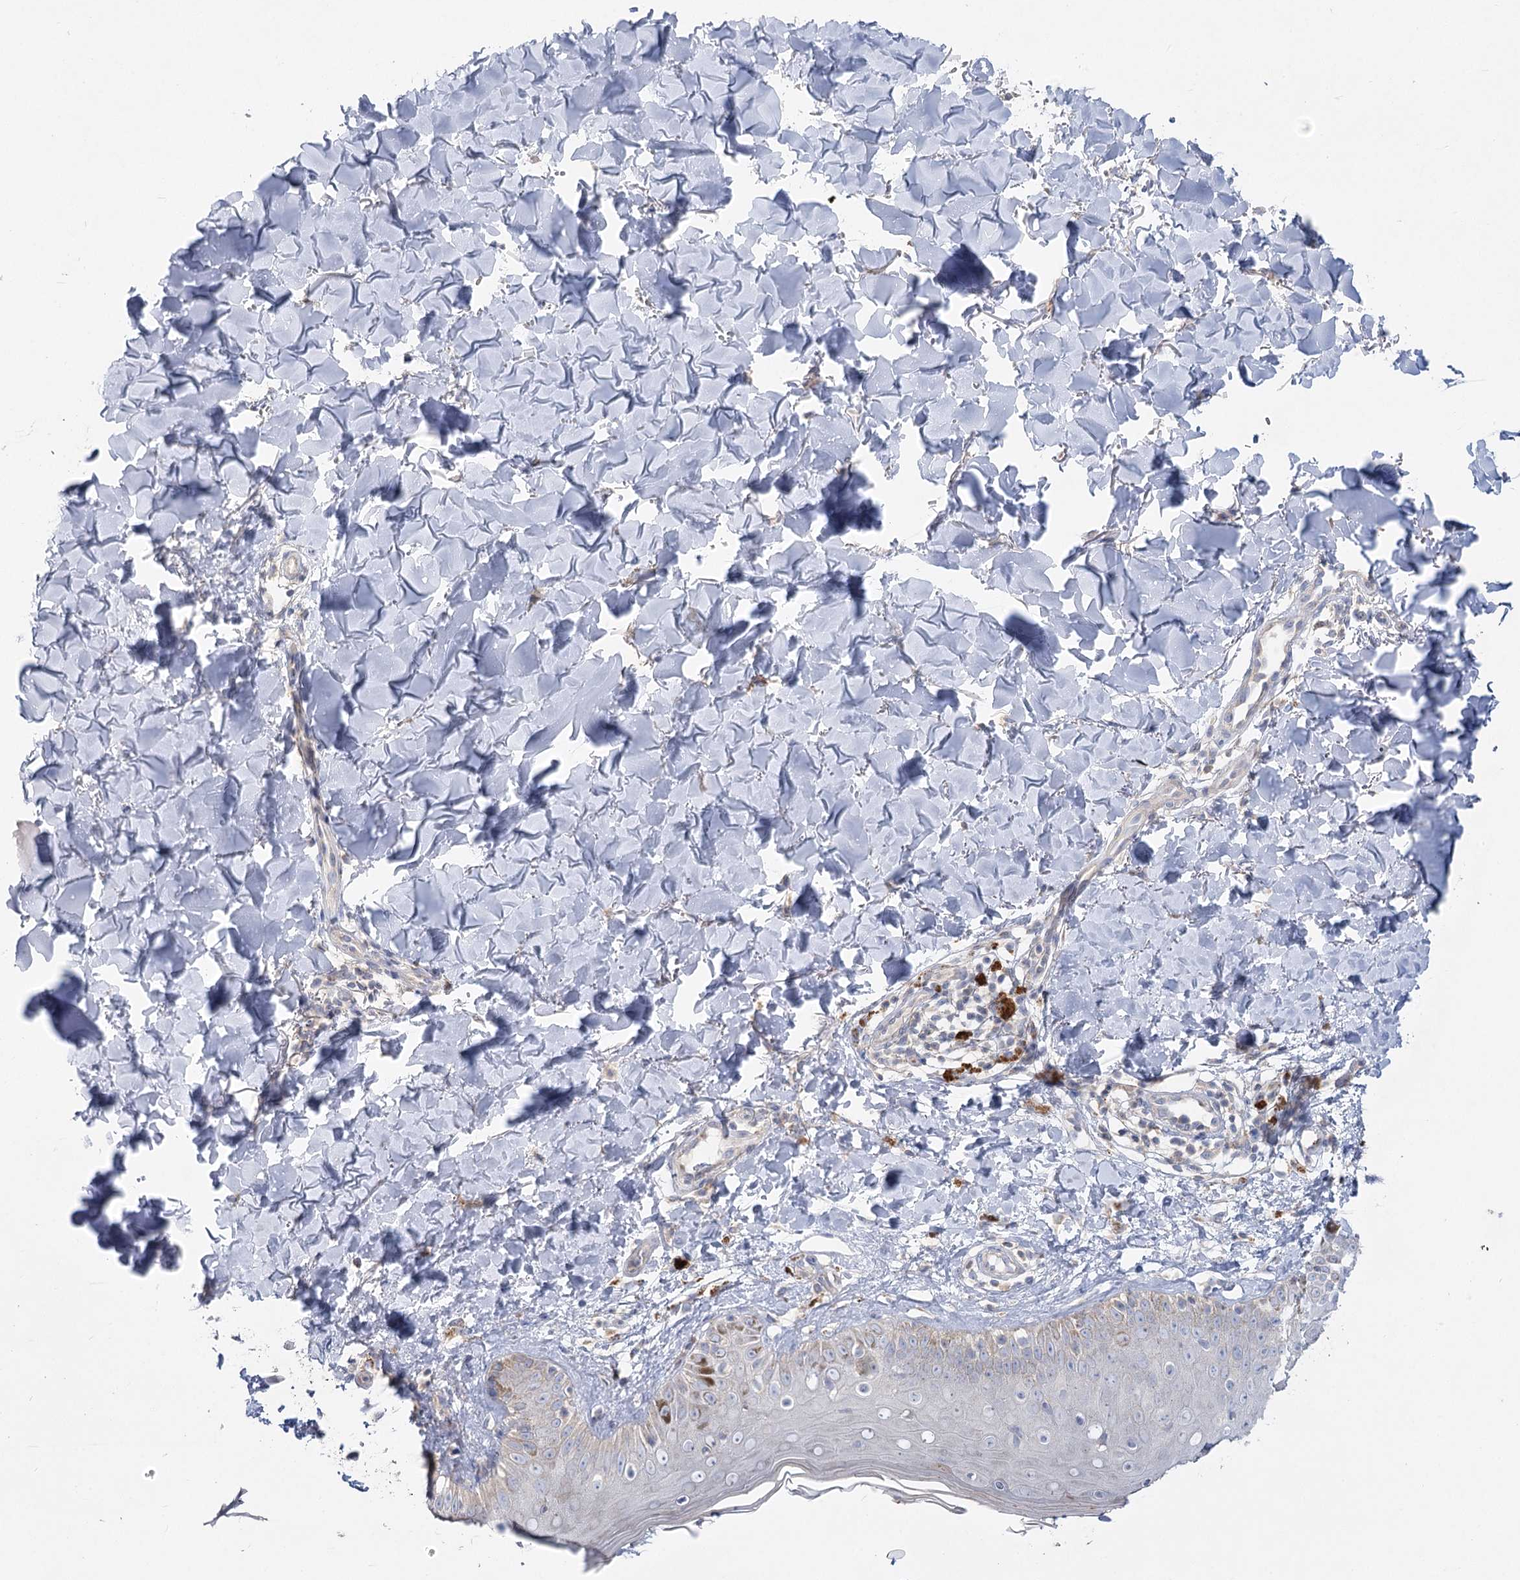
{"staining": {"intensity": "negative", "quantity": "none", "location": "none"}, "tissue": "skin", "cell_type": "Fibroblasts", "image_type": "normal", "snomed": [{"axis": "morphology", "description": "Normal tissue, NOS"}, {"axis": "topography", "description": "Skin"}], "caption": "A high-resolution image shows immunohistochemistry (IHC) staining of benign skin, which reveals no significant positivity in fibroblasts. (DAB (3,3'-diaminobenzidine) immunohistochemistry, high magnification).", "gene": "TMEM187", "patient": {"sex": "male", "age": 52}}